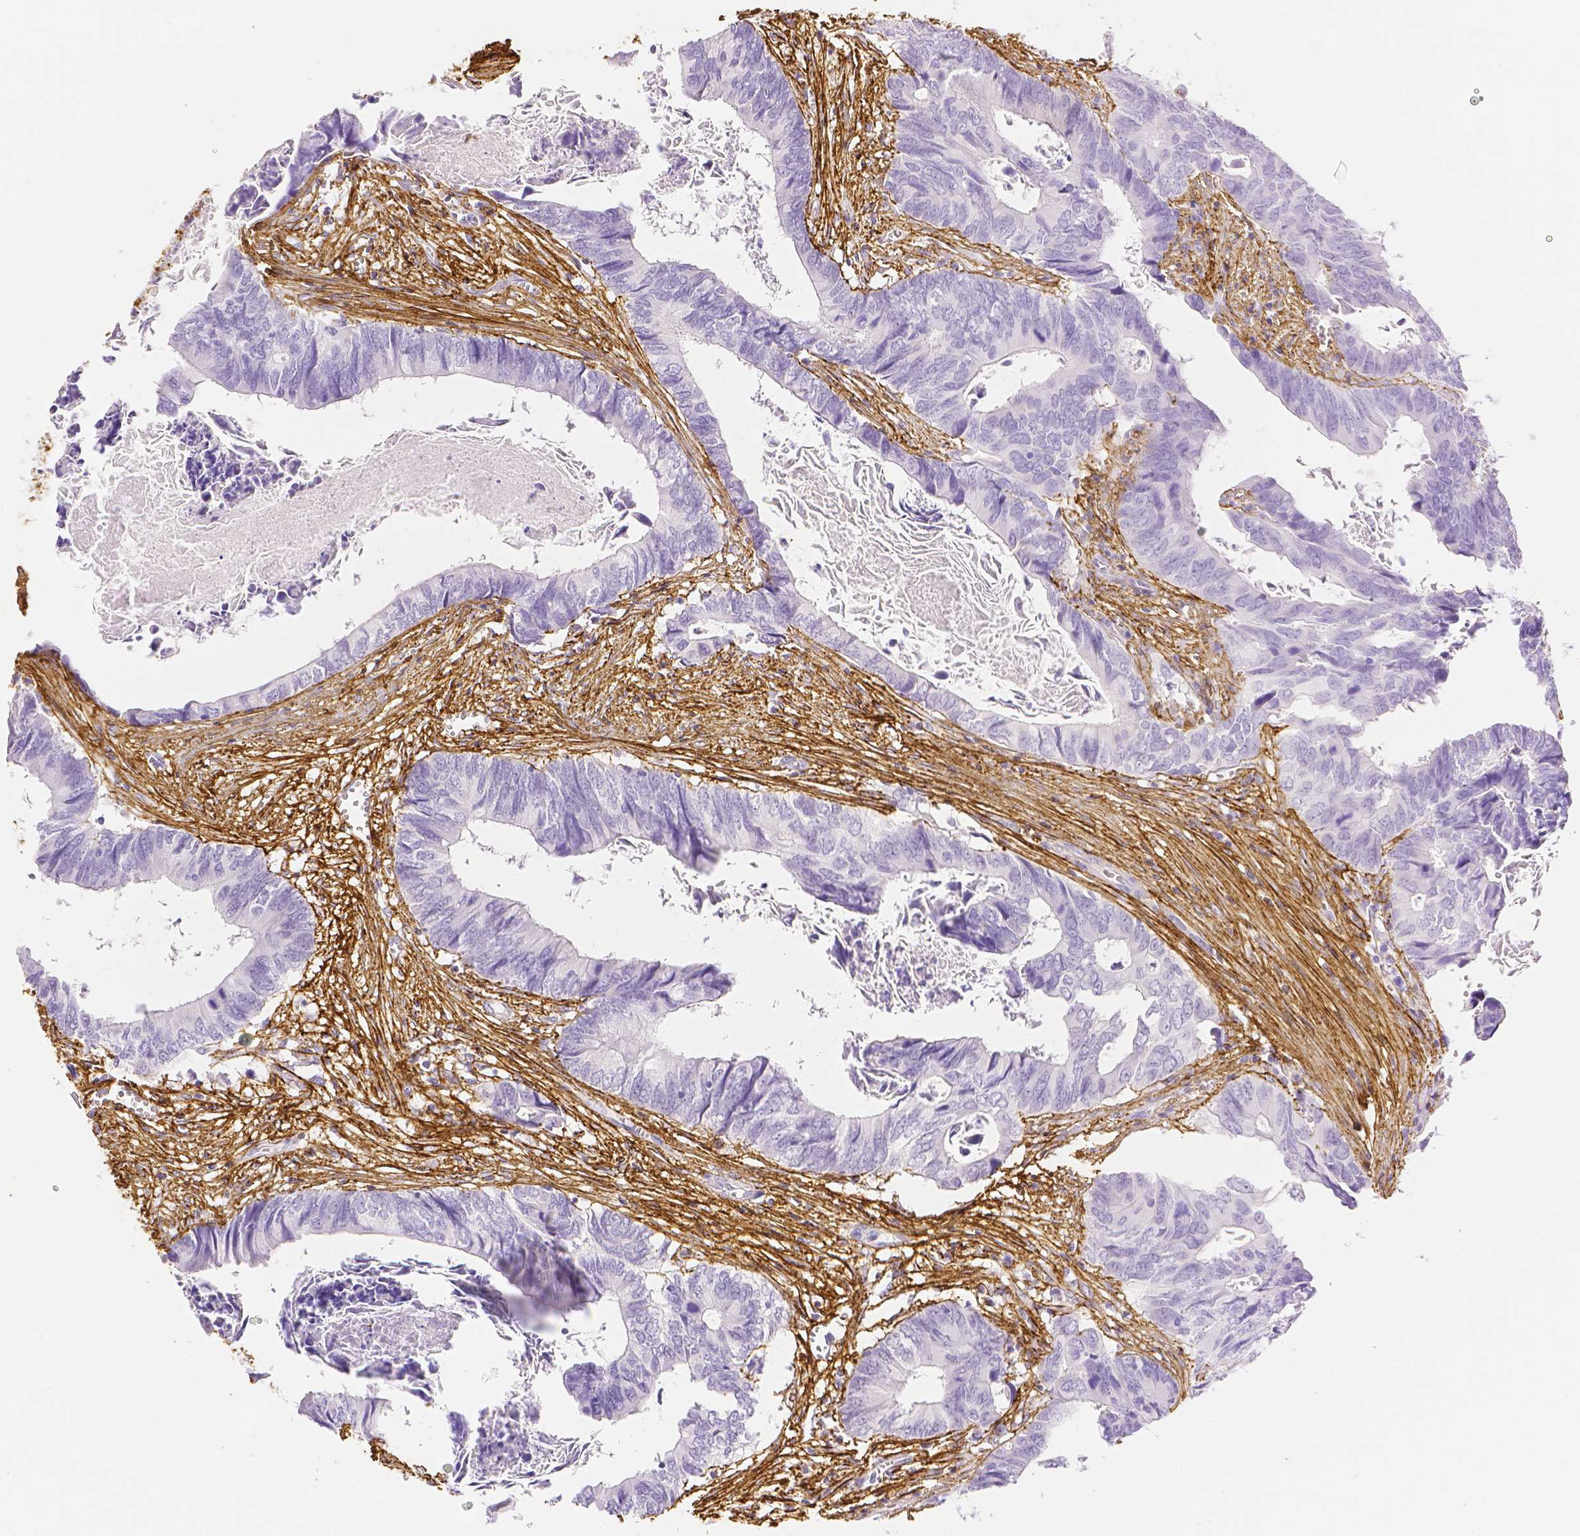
{"staining": {"intensity": "negative", "quantity": "none", "location": "none"}, "tissue": "colorectal cancer", "cell_type": "Tumor cells", "image_type": "cancer", "snomed": [{"axis": "morphology", "description": "Adenocarcinoma, NOS"}, {"axis": "topography", "description": "Colon"}], "caption": "The micrograph reveals no staining of tumor cells in adenocarcinoma (colorectal).", "gene": "FBN1", "patient": {"sex": "female", "age": 82}}